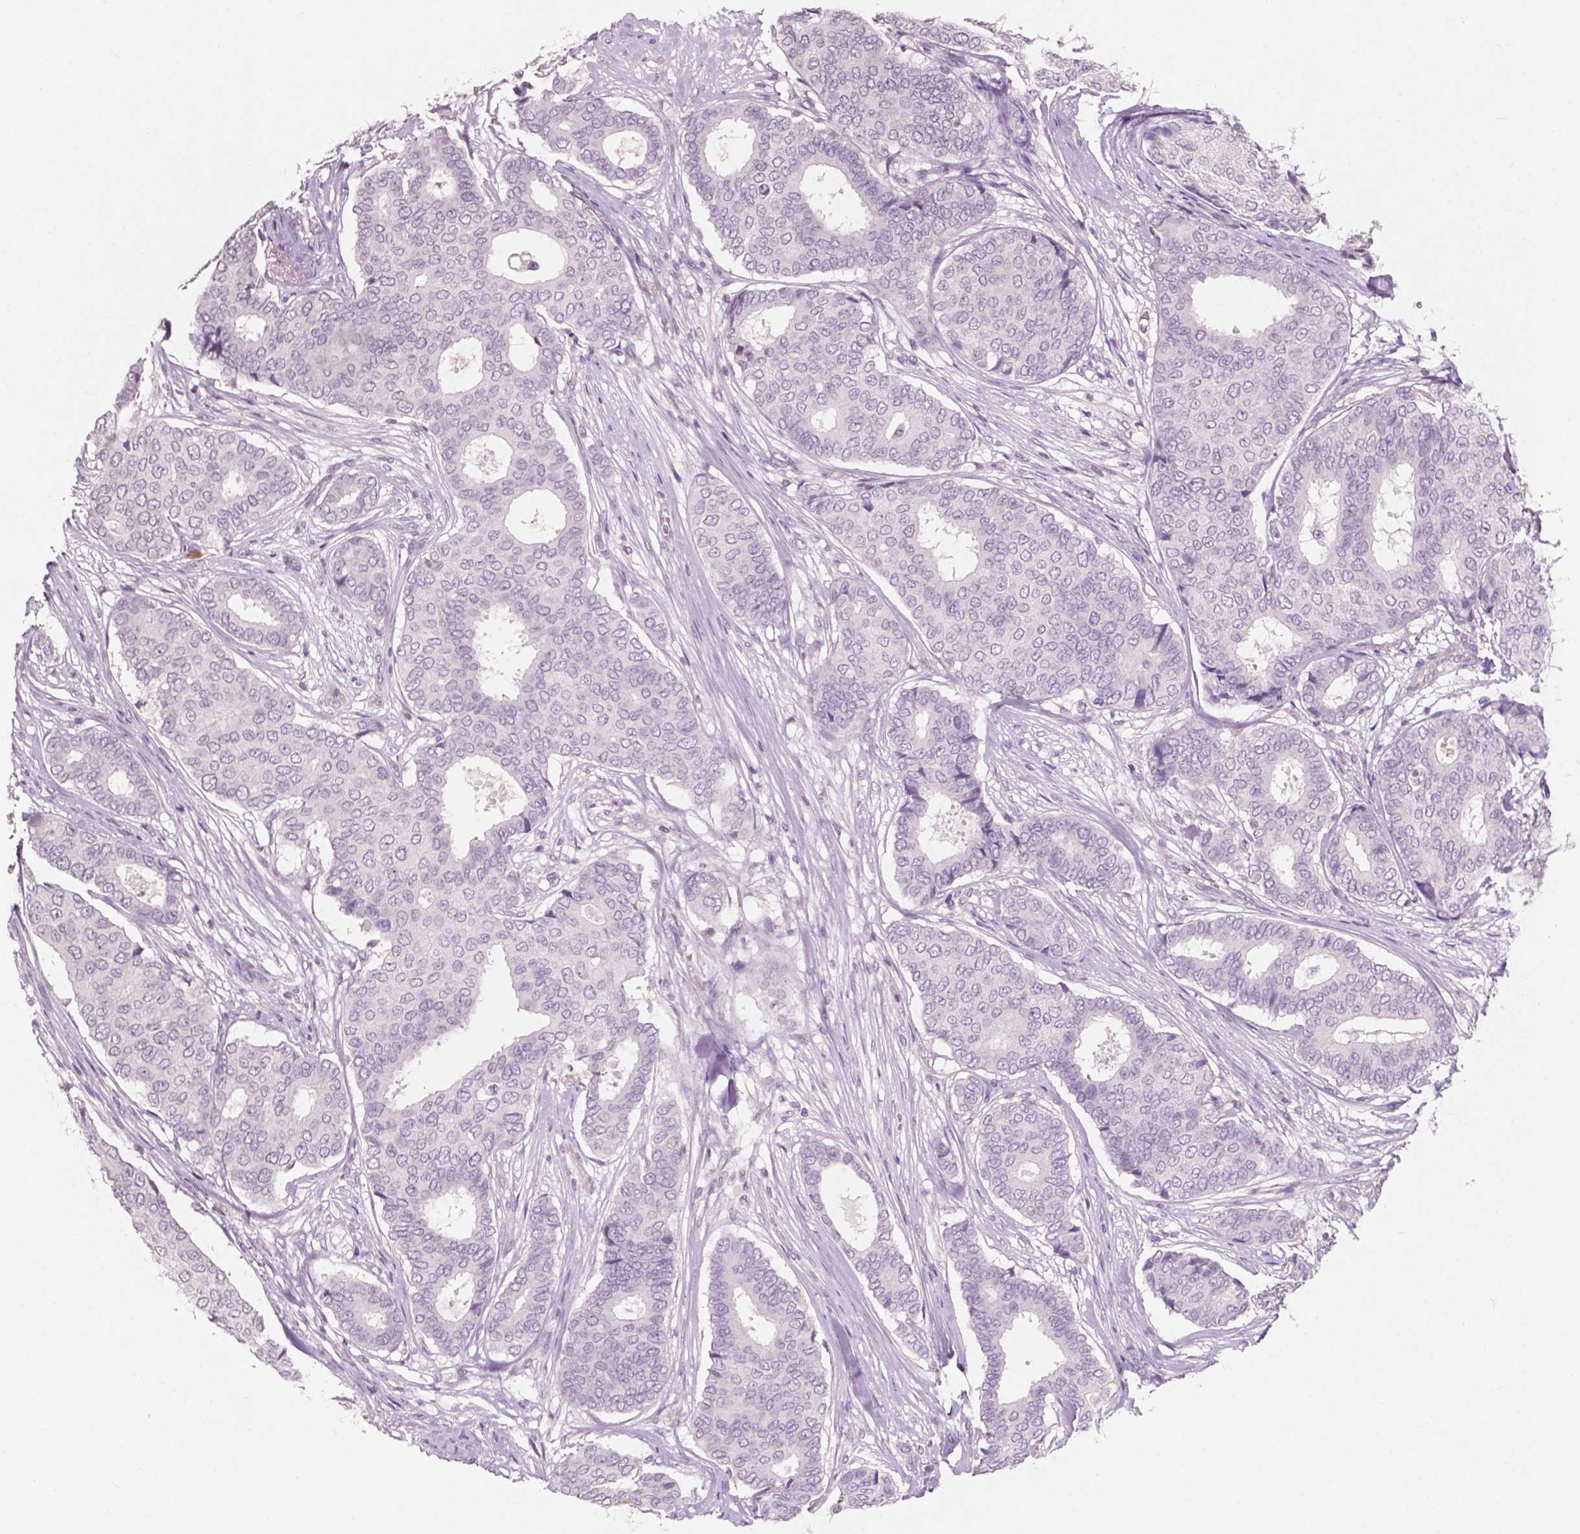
{"staining": {"intensity": "negative", "quantity": "none", "location": "none"}, "tissue": "breast cancer", "cell_type": "Tumor cells", "image_type": "cancer", "snomed": [{"axis": "morphology", "description": "Duct carcinoma"}, {"axis": "topography", "description": "Breast"}], "caption": "Tumor cells show no significant protein positivity in breast intraductal carcinoma.", "gene": "AWAT1", "patient": {"sex": "female", "age": 75}}